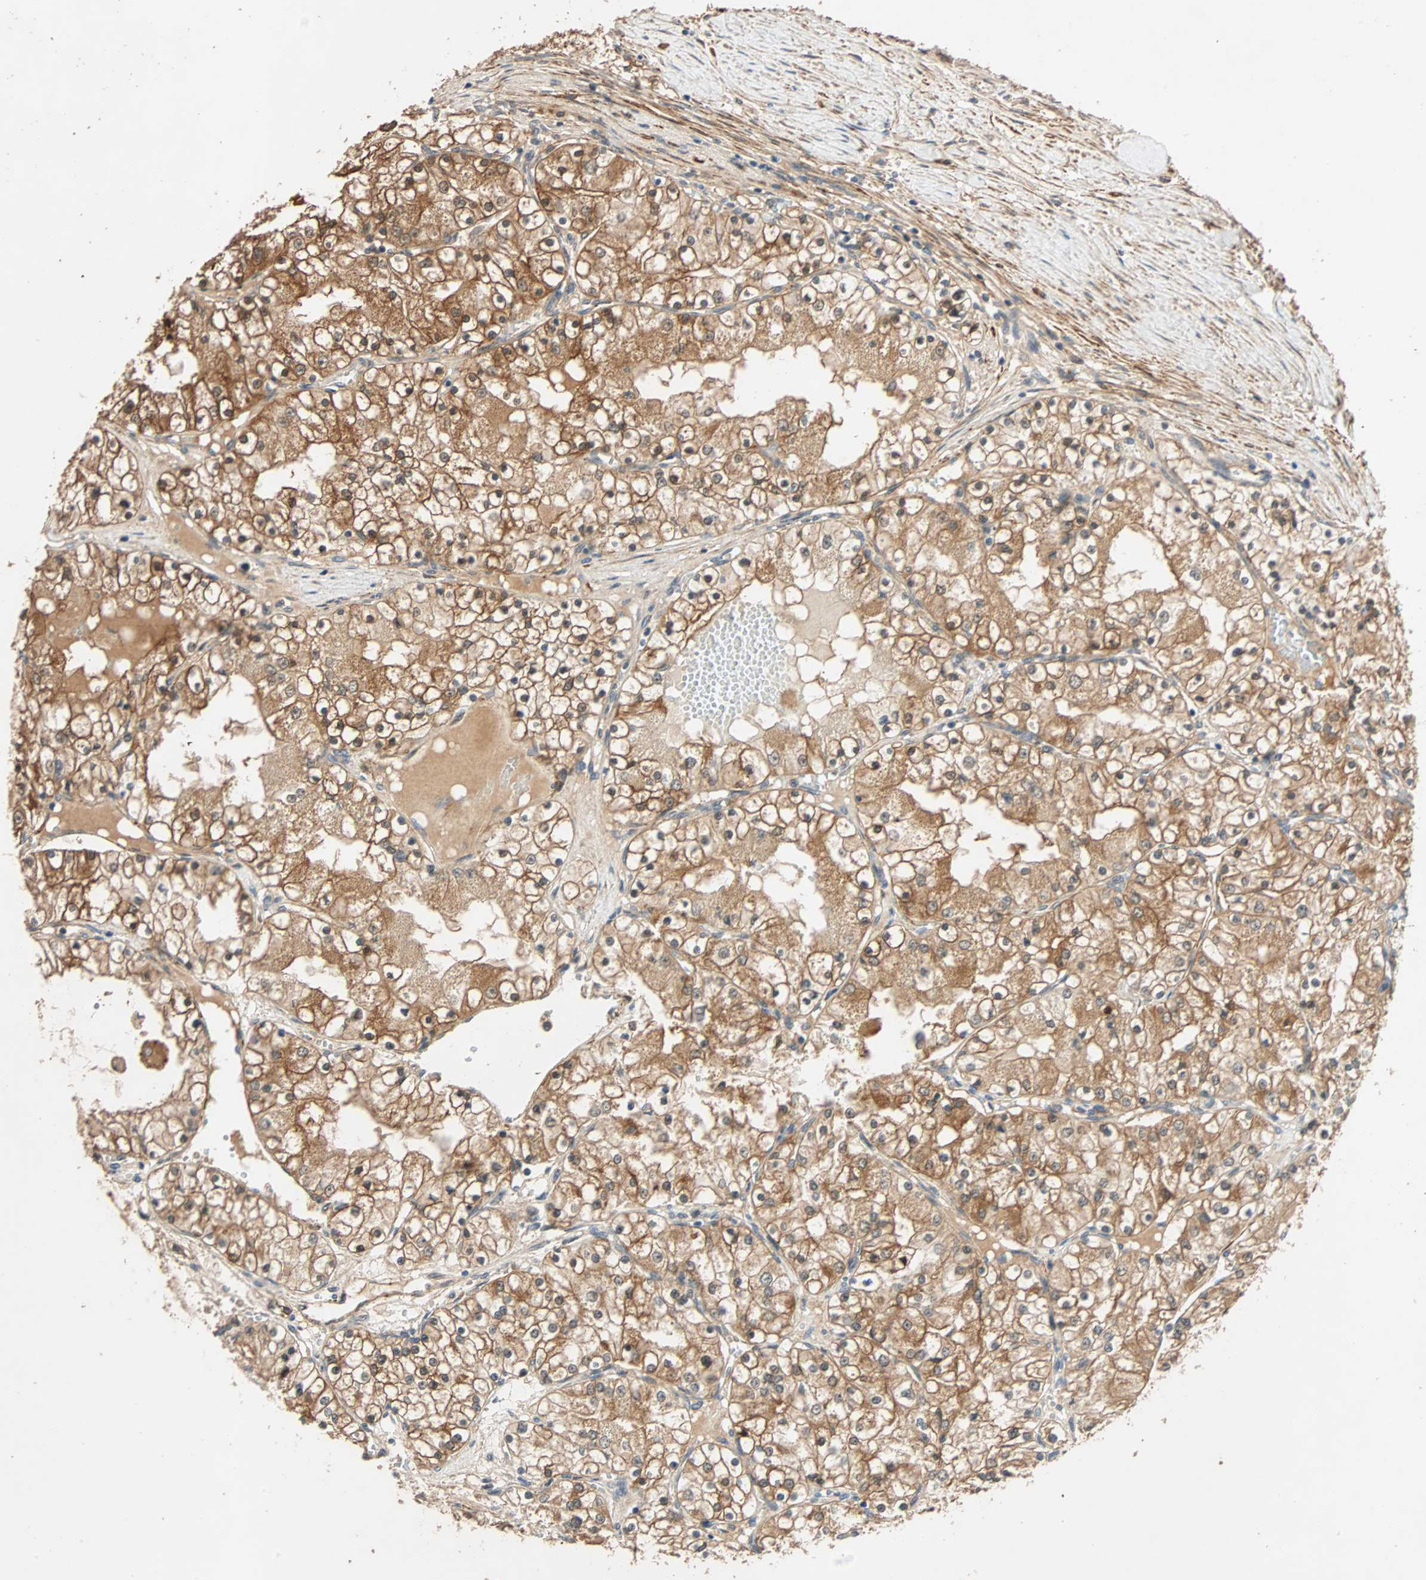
{"staining": {"intensity": "moderate", "quantity": "25%-75%", "location": "cytoplasmic/membranous"}, "tissue": "renal cancer", "cell_type": "Tumor cells", "image_type": "cancer", "snomed": [{"axis": "morphology", "description": "Adenocarcinoma, NOS"}, {"axis": "topography", "description": "Kidney"}], "caption": "Human renal cancer stained with a protein marker shows moderate staining in tumor cells.", "gene": "QSER1", "patient": {"sex": "male", "age": 68}}